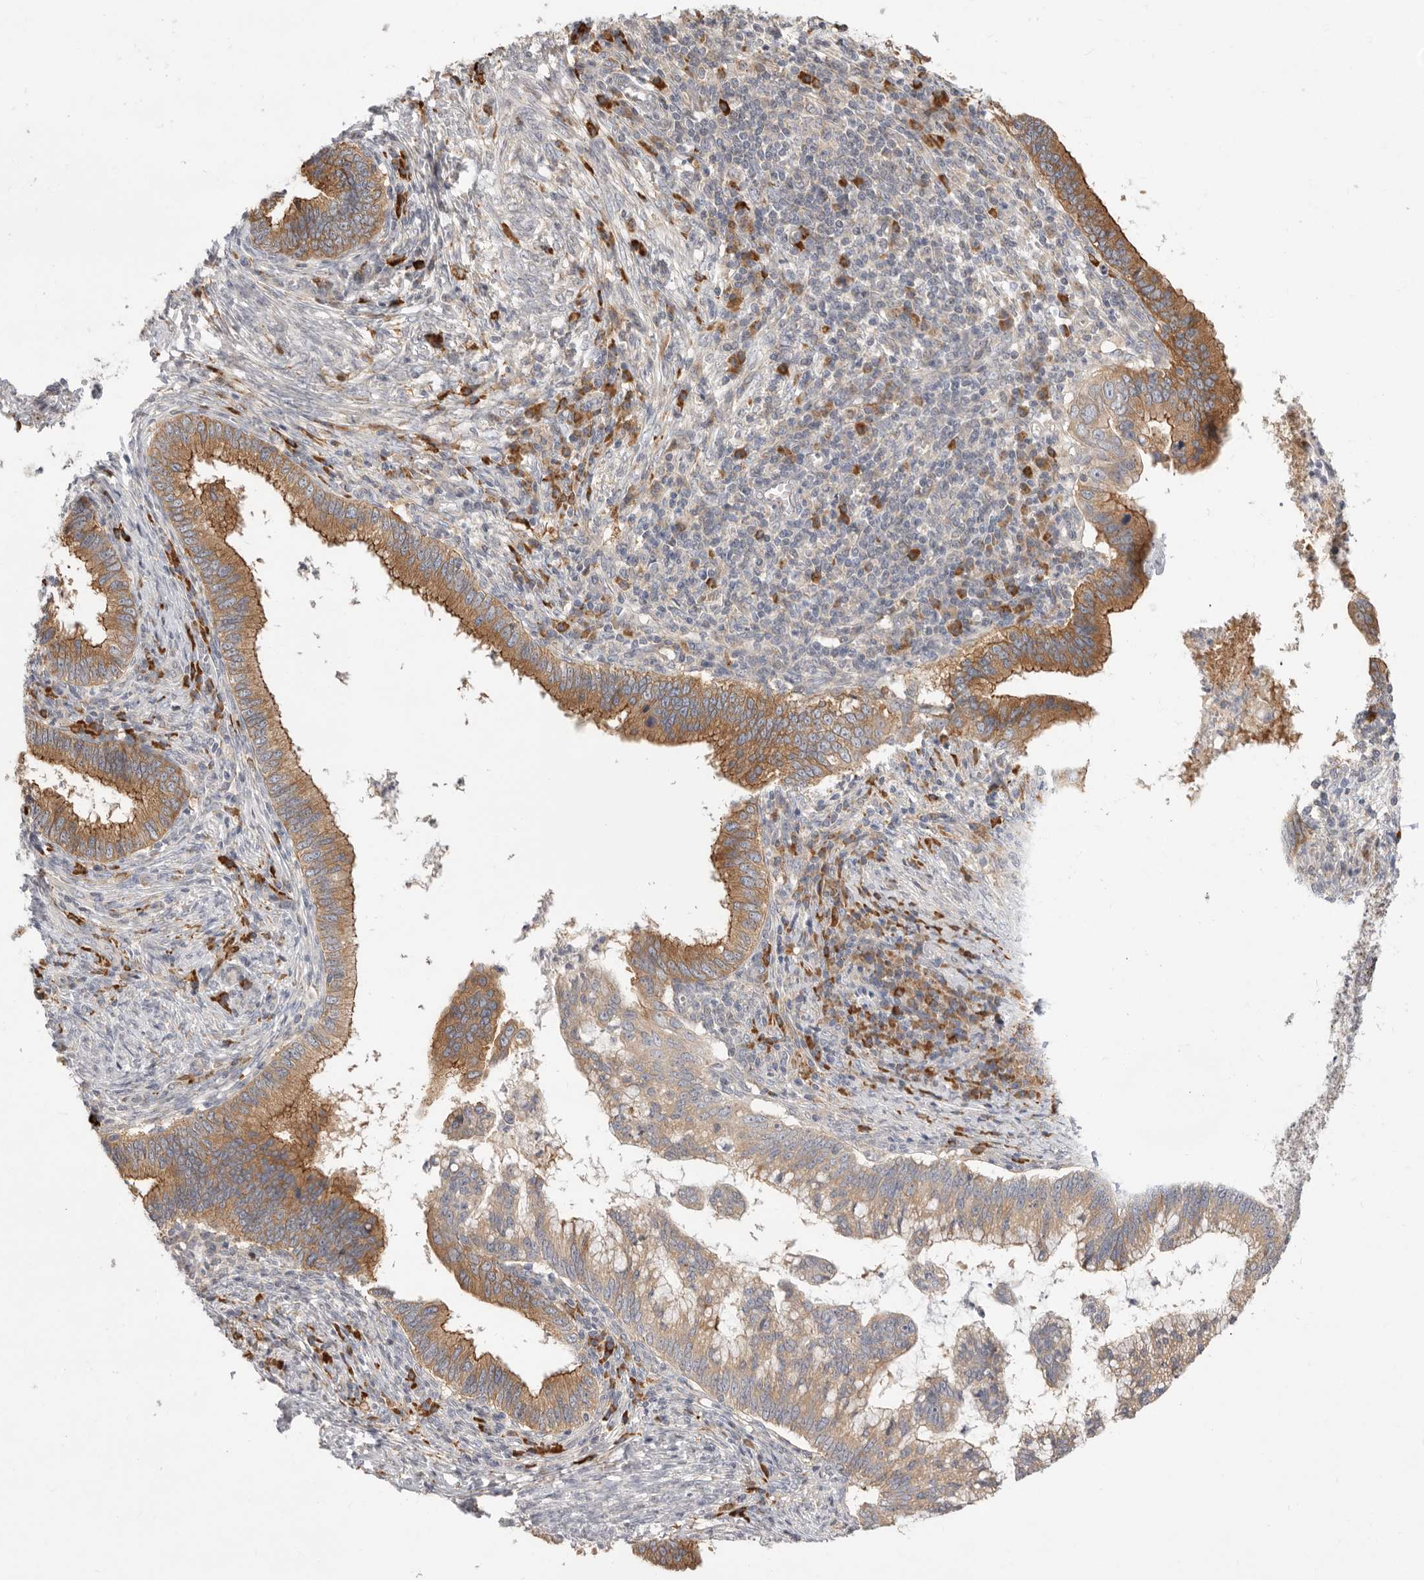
{"staining": {"intensity": "moderate", "quantity": ">75%", "location": "cytoplasmic/membranous"}, "tissue": "cervical cancer", "cell_type": "Tumor cells", "image_type": "cancer", "snomed": [{"axis": "morphology", "description": "Adenocarcinoma, NOS"}, {"axis": "topography", "description": "Cervix"}], "caption": "Brown immunohistochemical staining in human adenocarcinoma (cervical) reveals moderate cytoplasmic/membranous expression in about >75% of tumor cells. The protein of interest is shown in brown color, while the nuclei are stained blue.", "gene": "USH1C", "patient": {"sex": "female", "age": 36}}